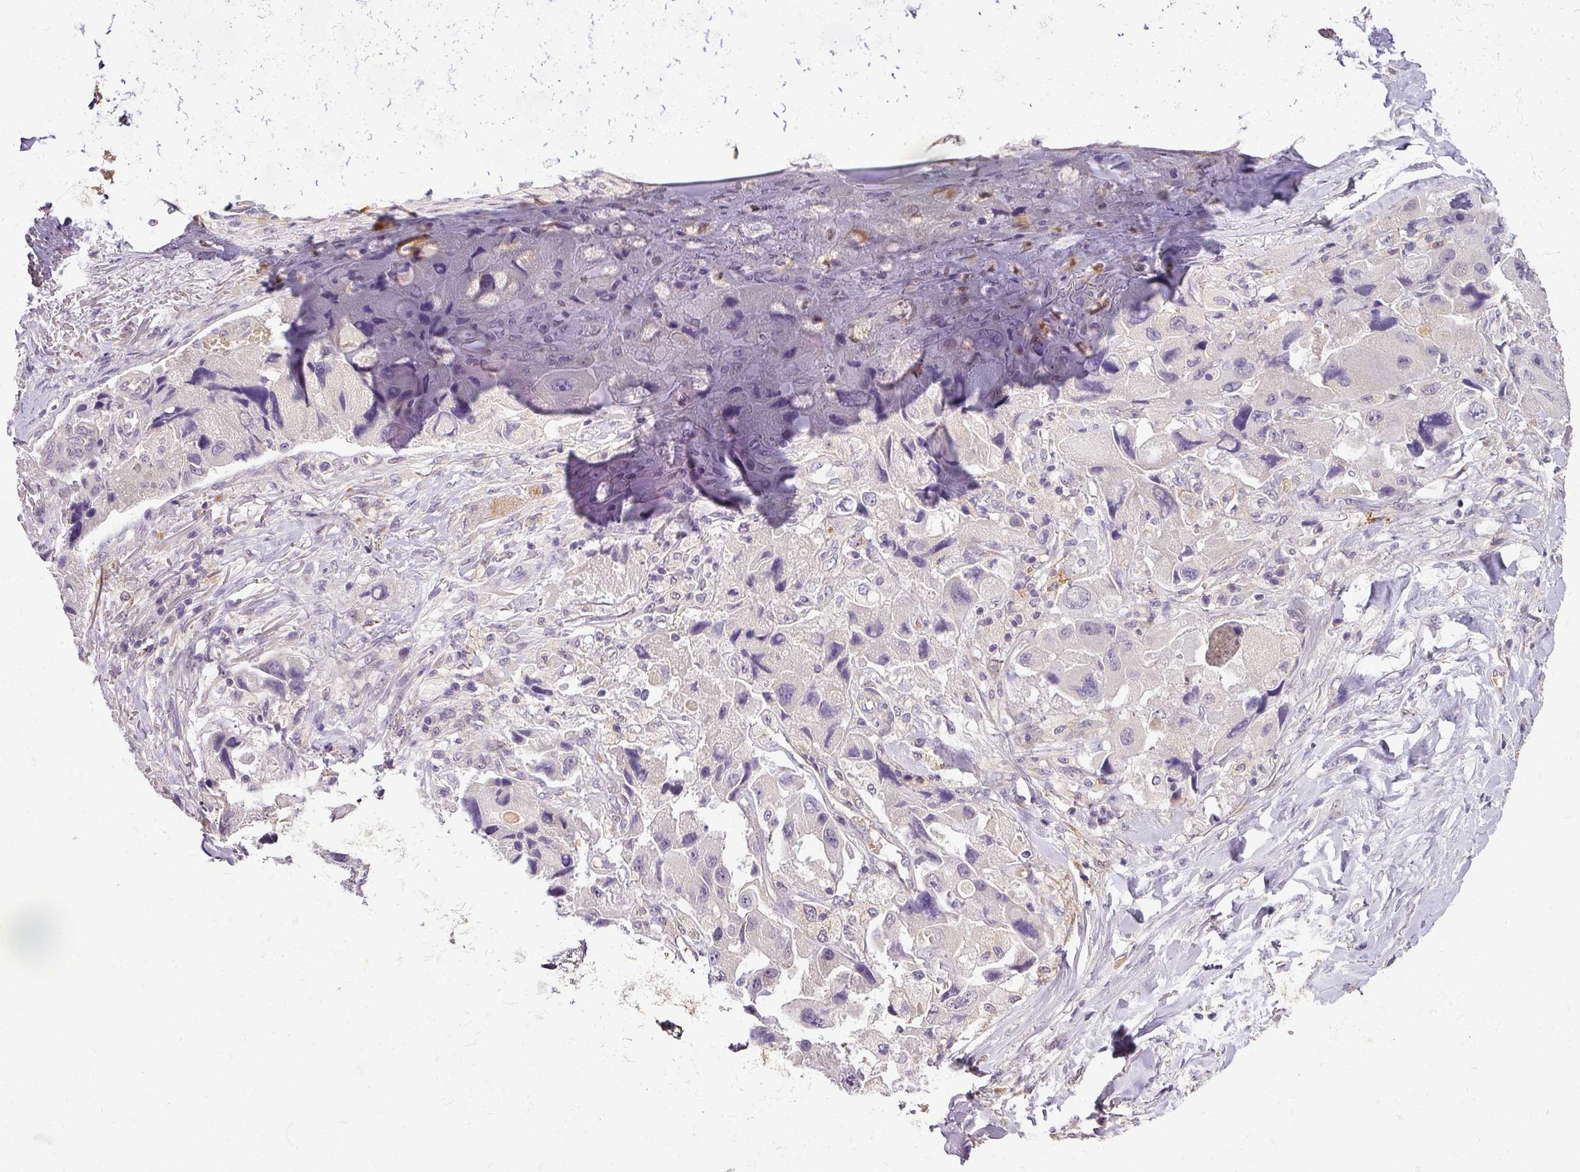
{"staining": {"intensity": "negative", "quantity": "none", "location": "none"}, "tissue": "lung cancer", "cell_type": "Tumor cells", "image_type": "cancer", "snomed": [{"axis": "morphology", "description": "Adenocarcinoma, NOS"}, {"axis": "topography", "description": "Lung"}], "caption": "Immunohistochemistry image of neoplastic tissue: lung cancer (adenocarcinoma) stained with DAB reveals no significant protein expression in tumor cells.", "gene": "ADH5", "patient": {"sex": "female", "age": 54}}